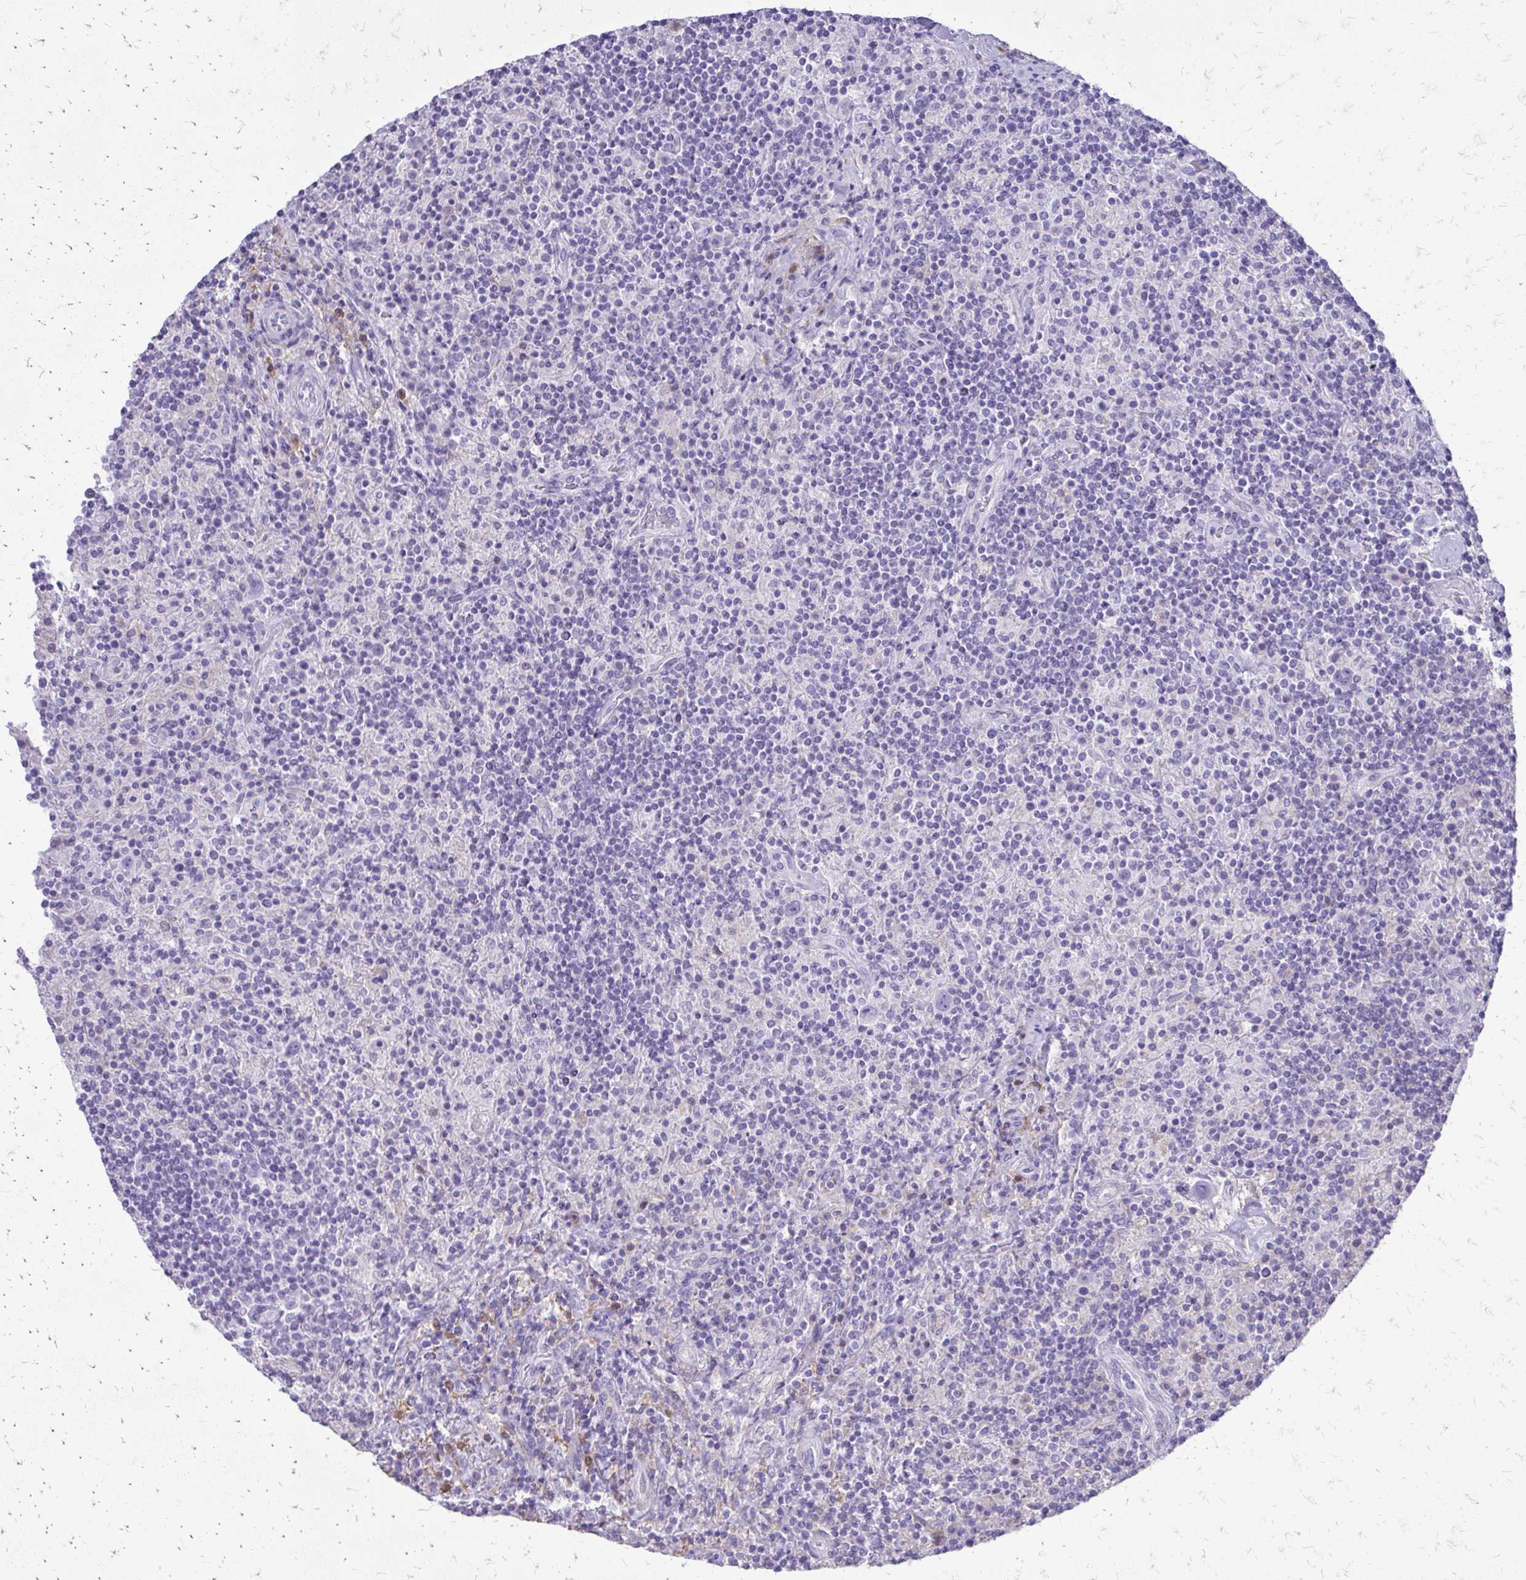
{"staining": {"intensity": "negative", "quantity": "none", "location": "none"}, "tissue": "lymphoma", "cell_type": "Tumor cells", "image_type": "cancer", "snomed": [{"axis": "morphology", "description": "Hodgkin's disease, NOS"}, {"axis": "topography", "description": "Lymph node"}], "caption": "Immunohistochemical staining of human Hodgkin's disease reveals no significant expression in tumor cells.", "gene": "SIGLEC11", "patient": {"sex": "male", "age": 70}}